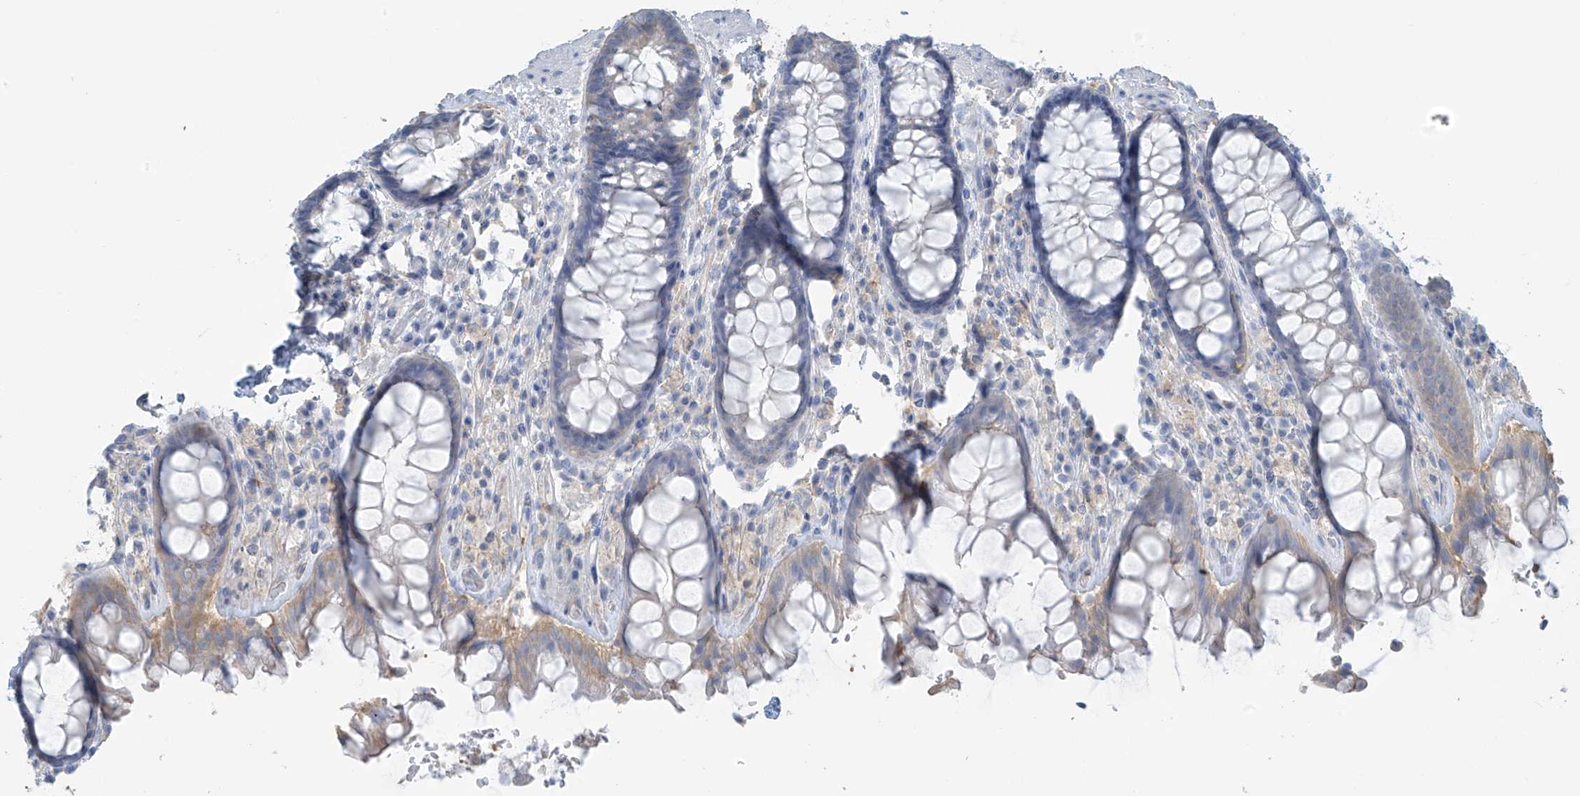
{"staining": {"intensity": "weak", "quantity": "<25%", "location": "cytoplasmic/membranous"}, "tissue": "rectum", "cell_type": "Glandular cells", "image_type": "normal", "snomed": [{"axis": "morphology", "description": "Normal tissue, NOS"}, {"axis": "topography", "description": "Rectum"}], "caption": "An immunohistochemistry (IHC) histopathology image of normal rectum is shown. There is no staining in glandular cells of rectum. (Brightfield microscopy of DAB (3,3'-diaminobenzidine) immunohistochemistry (IHC) at high magnification).", "gene": "ZNF846", "patient": {"sex": "male", "age": 64}}